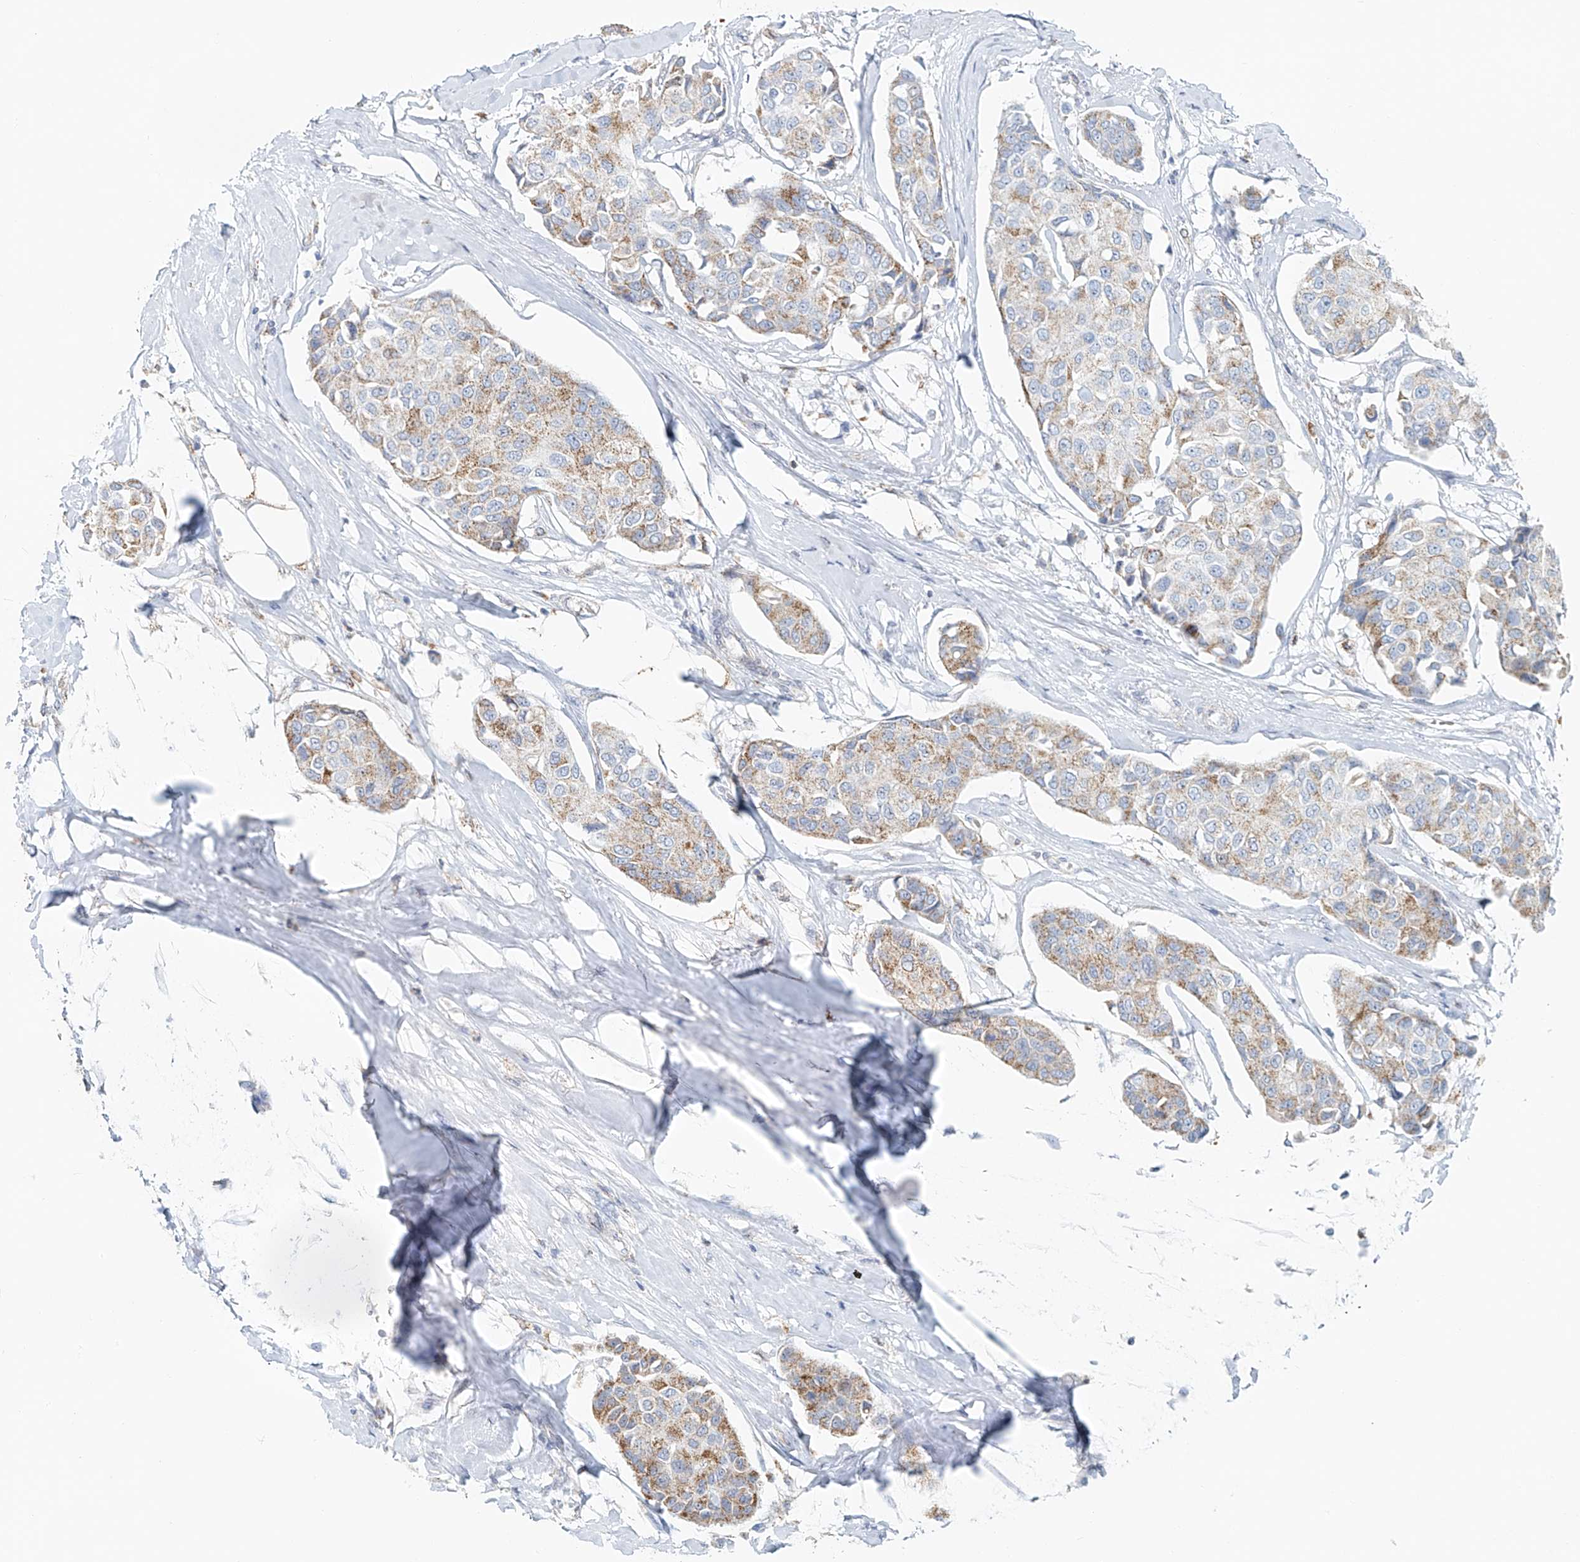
{"staining": {"intensity": "moderate", "quantity": ">75%", "location": "cytoplasmic/membranous"}, "tissue": "breast cancer", "cell_type": "Tumor cells", "image_type": "cancer", "snomed": [{"axis": "morphology", "description": "Duct carcinoma"}, {"axis": "topography", "description": "Breast"}], "caption": "Immunohistochemical staining of breast cancer exhibits moderate cytoplasmic/membranous protein positivity in approximately >75% of tumor cells.", "gene": "PTPRA", "patient": {"sex": "female", "age": 80}}